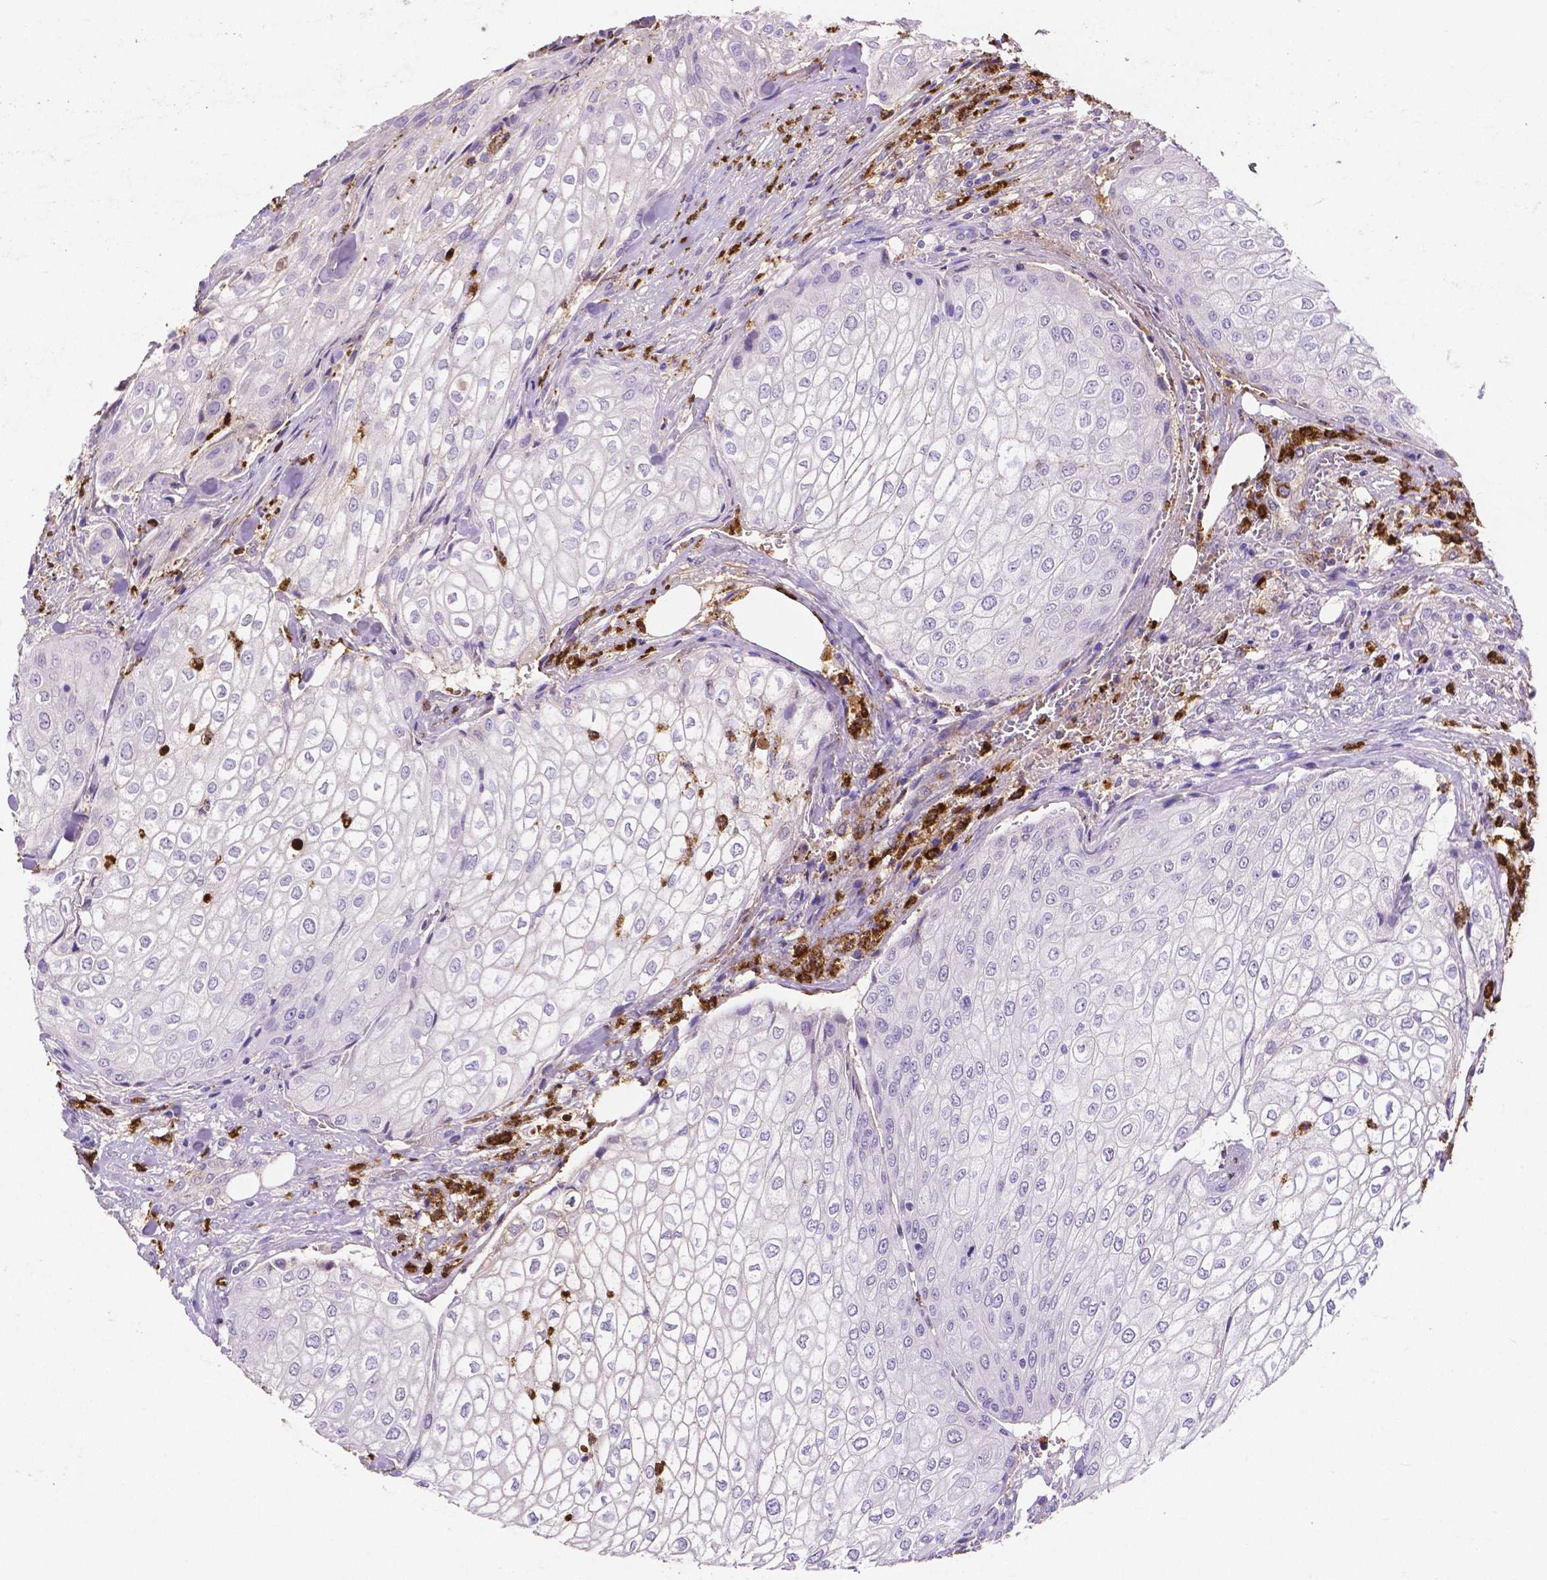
{"staining": {"intensity": "negative", "quantity": "none", "location": "none"}, "tissue": "urothelial cancer", "cell_type": "Tumor cells", "image_type": "cancer", "snomed": [{"axis": "morphology", "description": "Urothelial carcinoma, High grade"}, {"axis": "topography", "description": "Urinary bladder"}], "caption": "This photomicrograph is of urothelial cancer stained with immunohistochemistry to label a protein in brown with the nuclei are counter-stained blue. There is no expression in tumor cells.", "gene": "MMP9", "patient": {"sex": "male", "age": 62}}